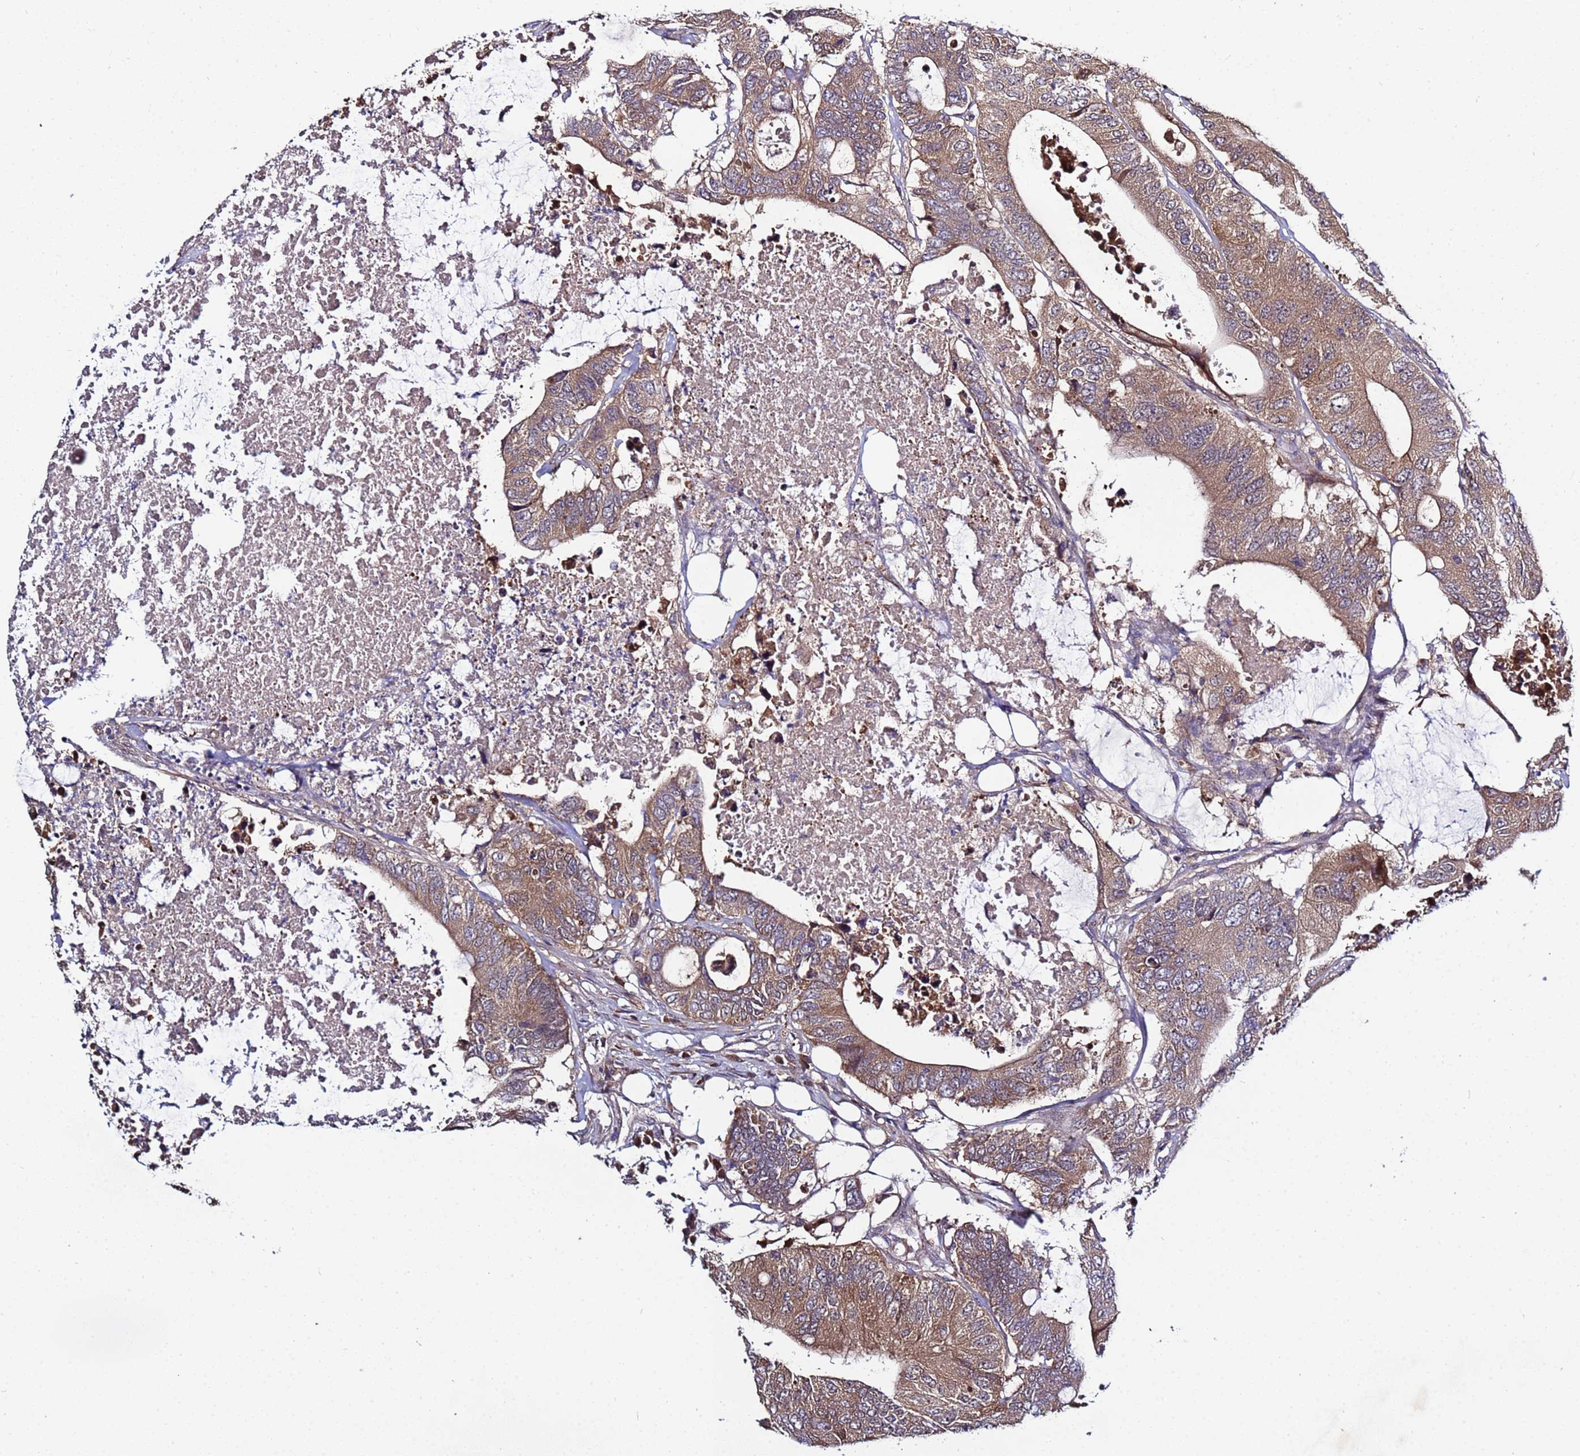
{"staining": {"intensity": "weak", "quantity": ">75%", "location": "cytoplasmic/membranous"}, "tissue": "colorectal cancer", "cell_type": "Tumor cells", "image_type": "cancer", "snomed": [{"axis": "morphology", "description": "Adenocarcinoma, NOS"}, {"axis": "topography", "description": "Colon"}], "caption": "Immunohistochemistry (IHC) (DAB) staining of colorectal cancer shows weak cytoplasmic/membranous protein positivity in about >75% of tumor cells.", "gene": "NAXE", "patient": {"sex": "male", "age": 71}}